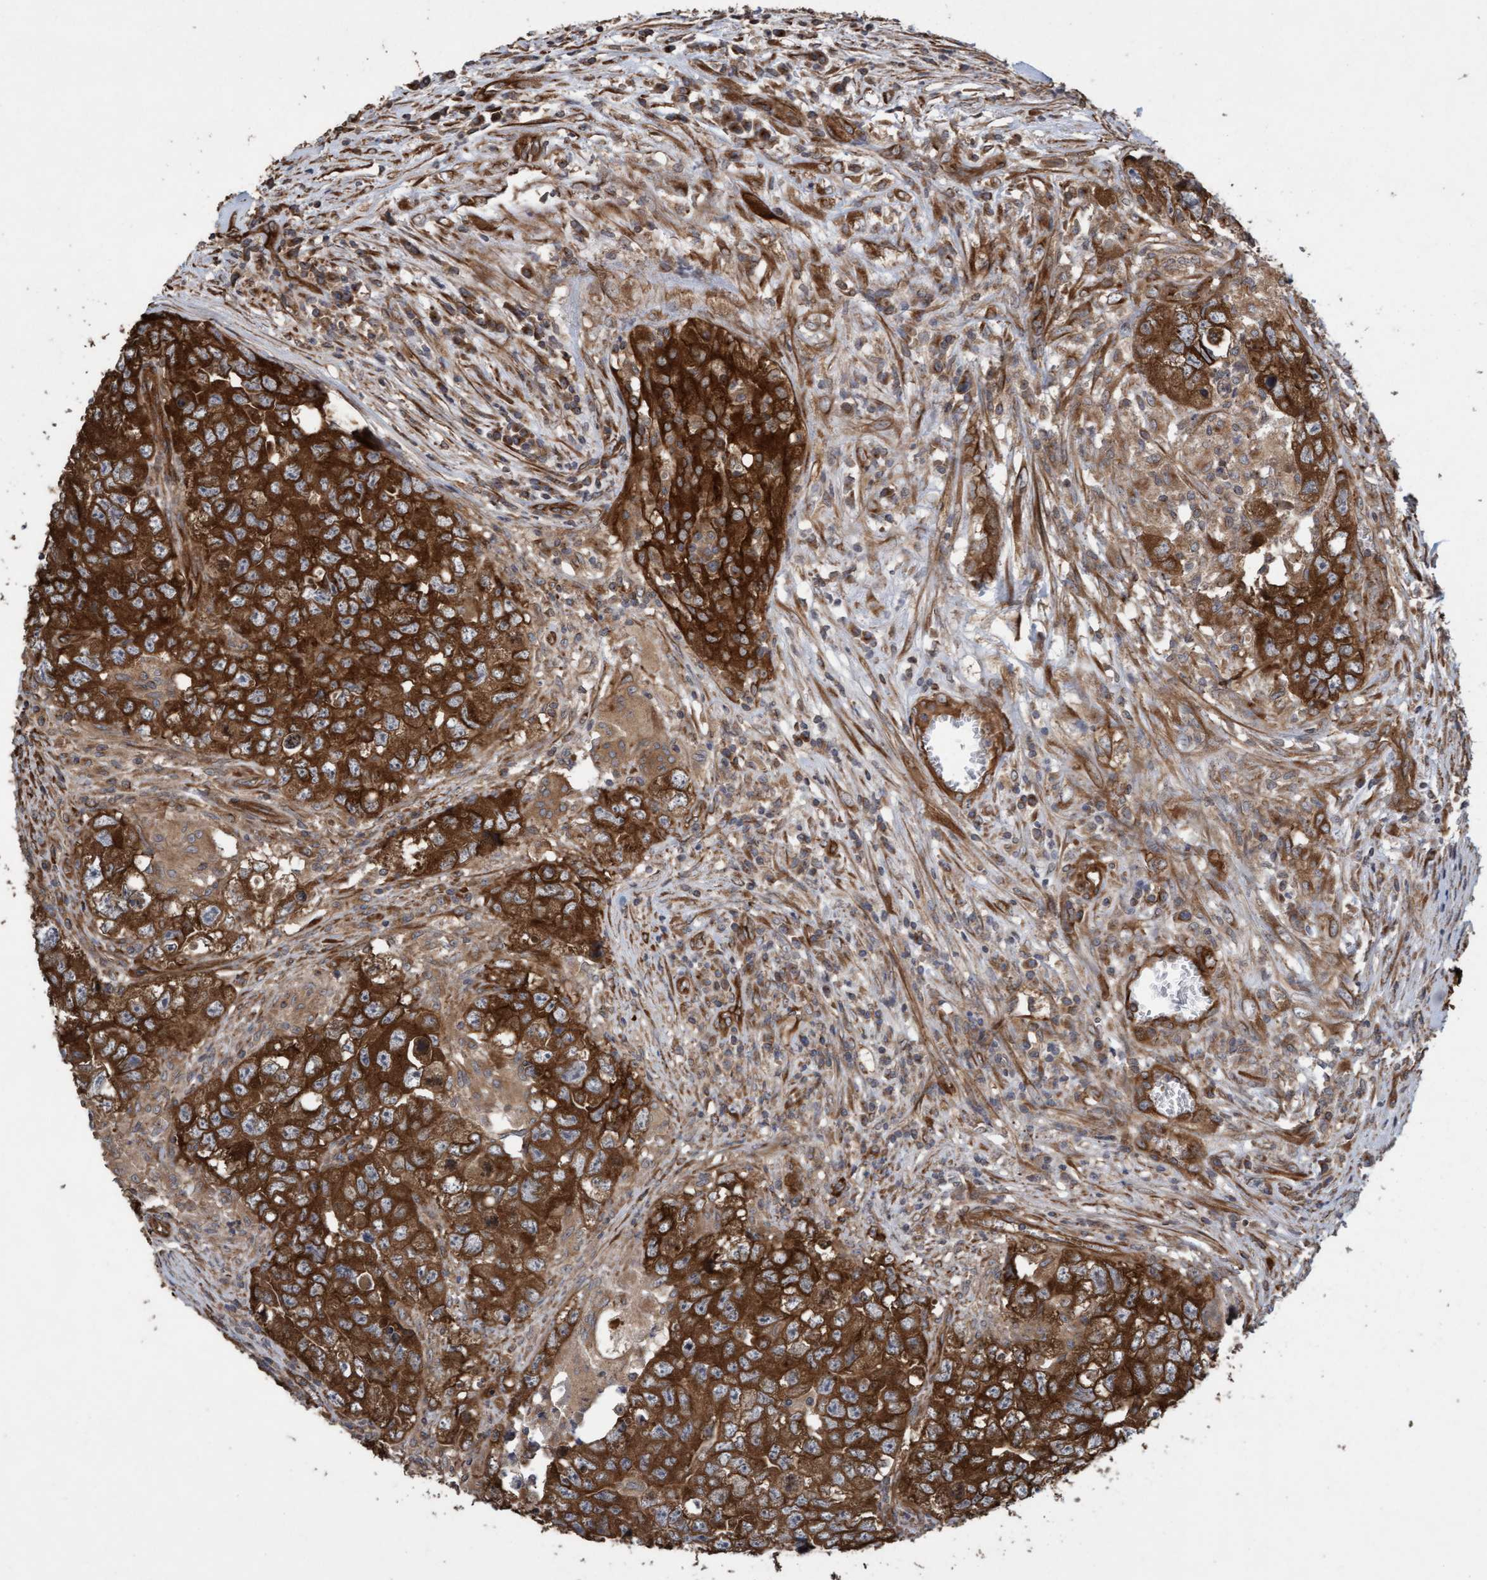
{"staining": {"intensity": "strong", "quantity": ">75%", "location": "cytoplasmic/membranous"}, "tissue": "testis cancer", "cell_type": "Tumor cells", "image_type": "cancer", "snomed": [{"axis": "morphology", "description": "Seminoma, NOS"}, {"axis": "morphology", "description": "Carcinoma, Embryonal, NOS"}, {"axis": "topography", "description": "Testis"}], "caption": "A high-resolution image shows IHC staining of seminoma (testis), which exhibits strong cytoplasmic/membranous staining in approximately >75% of tumor cells.", "gene": "CDC42EP4", "patient": {"sex": "male", "age": 43}}